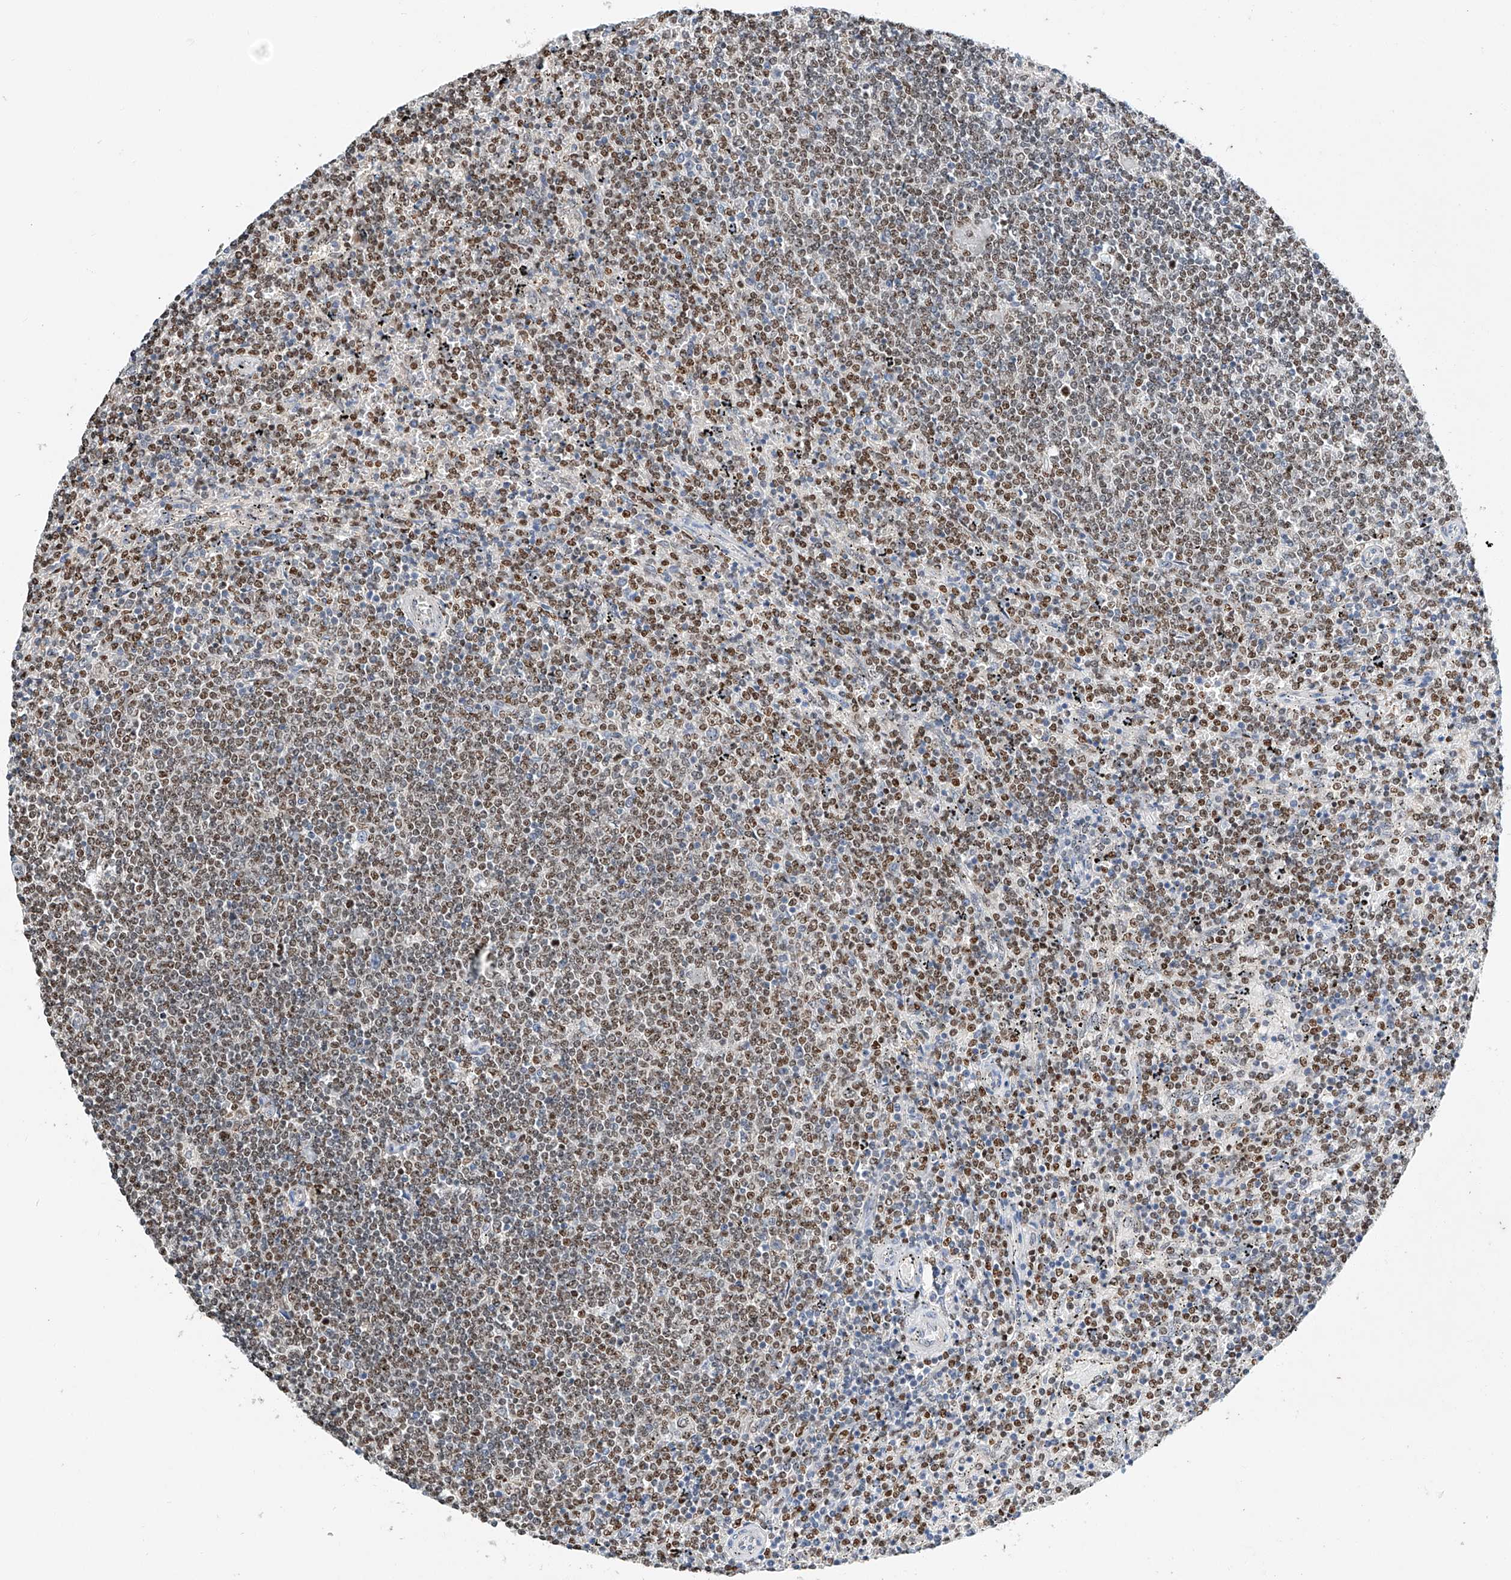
{"staining": {"intensity": "moderate", "quantity": ">75%", "location": "nuclear"}, "tissue": "lymphoma", "cell_type": "Tumor cells", "image_type": "cancer", "snomed": [{"axis": "morphology", "description": "Malignant lymphoma, non-Hodgkin's type, Low grade"}, {"axis": "topography", "description": "Spleen"}], "caption": "Protein staining of low-grade malignant lymphoma, non-Hodgkin's type tissue shows moderate nuclear expression in about >75% of tumor cells. (DAB IHC with brightfield microscopy, high magnification).", "gene": "CTDP1", "patient": {"sex": "female", "age": 50}}